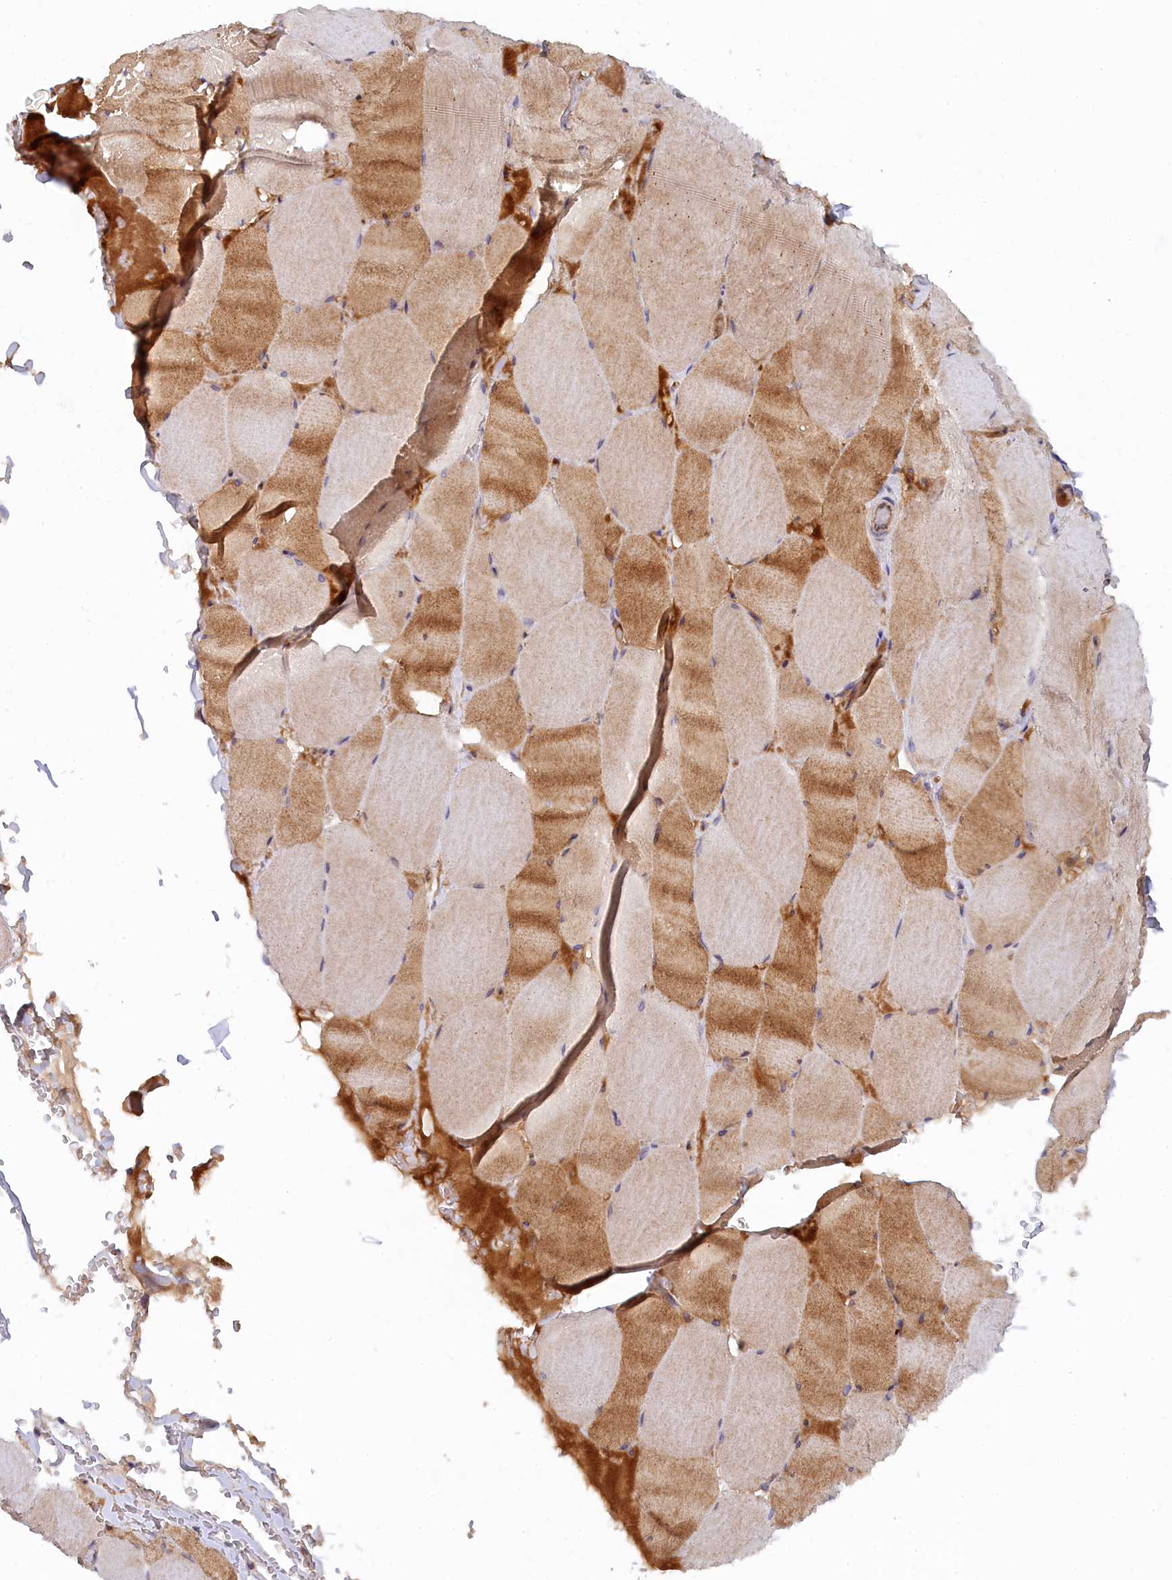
{"staining": {"intensity": "moderate", "quantity": "25%-75%", "location": "cytoplasmic/membranous"}, "tissue": "skeletal muscle", "cell_type": "Myocytes", "image_type": "normal", "snomed": [{"axis": "morphology", "description": "Normal tissue, NOS"}, {"axis": "topography", "description": "Skeletal muscle"}, {"axis": "topography", "description": "Head-Neck"}], "caption": "An immunohistochemistry (IHC) micrograph of normal tissue is shown. Protein staining in brown highlights moderate cytoplasmic/membranous positivity in skeletal muscle within myocytes. Immunohistochemistry (ihc) stains the protein in brown and the nuclei are stained blue.", "gene": "SPATA5L1", "patient": {"sex": "male", "age": 66}}